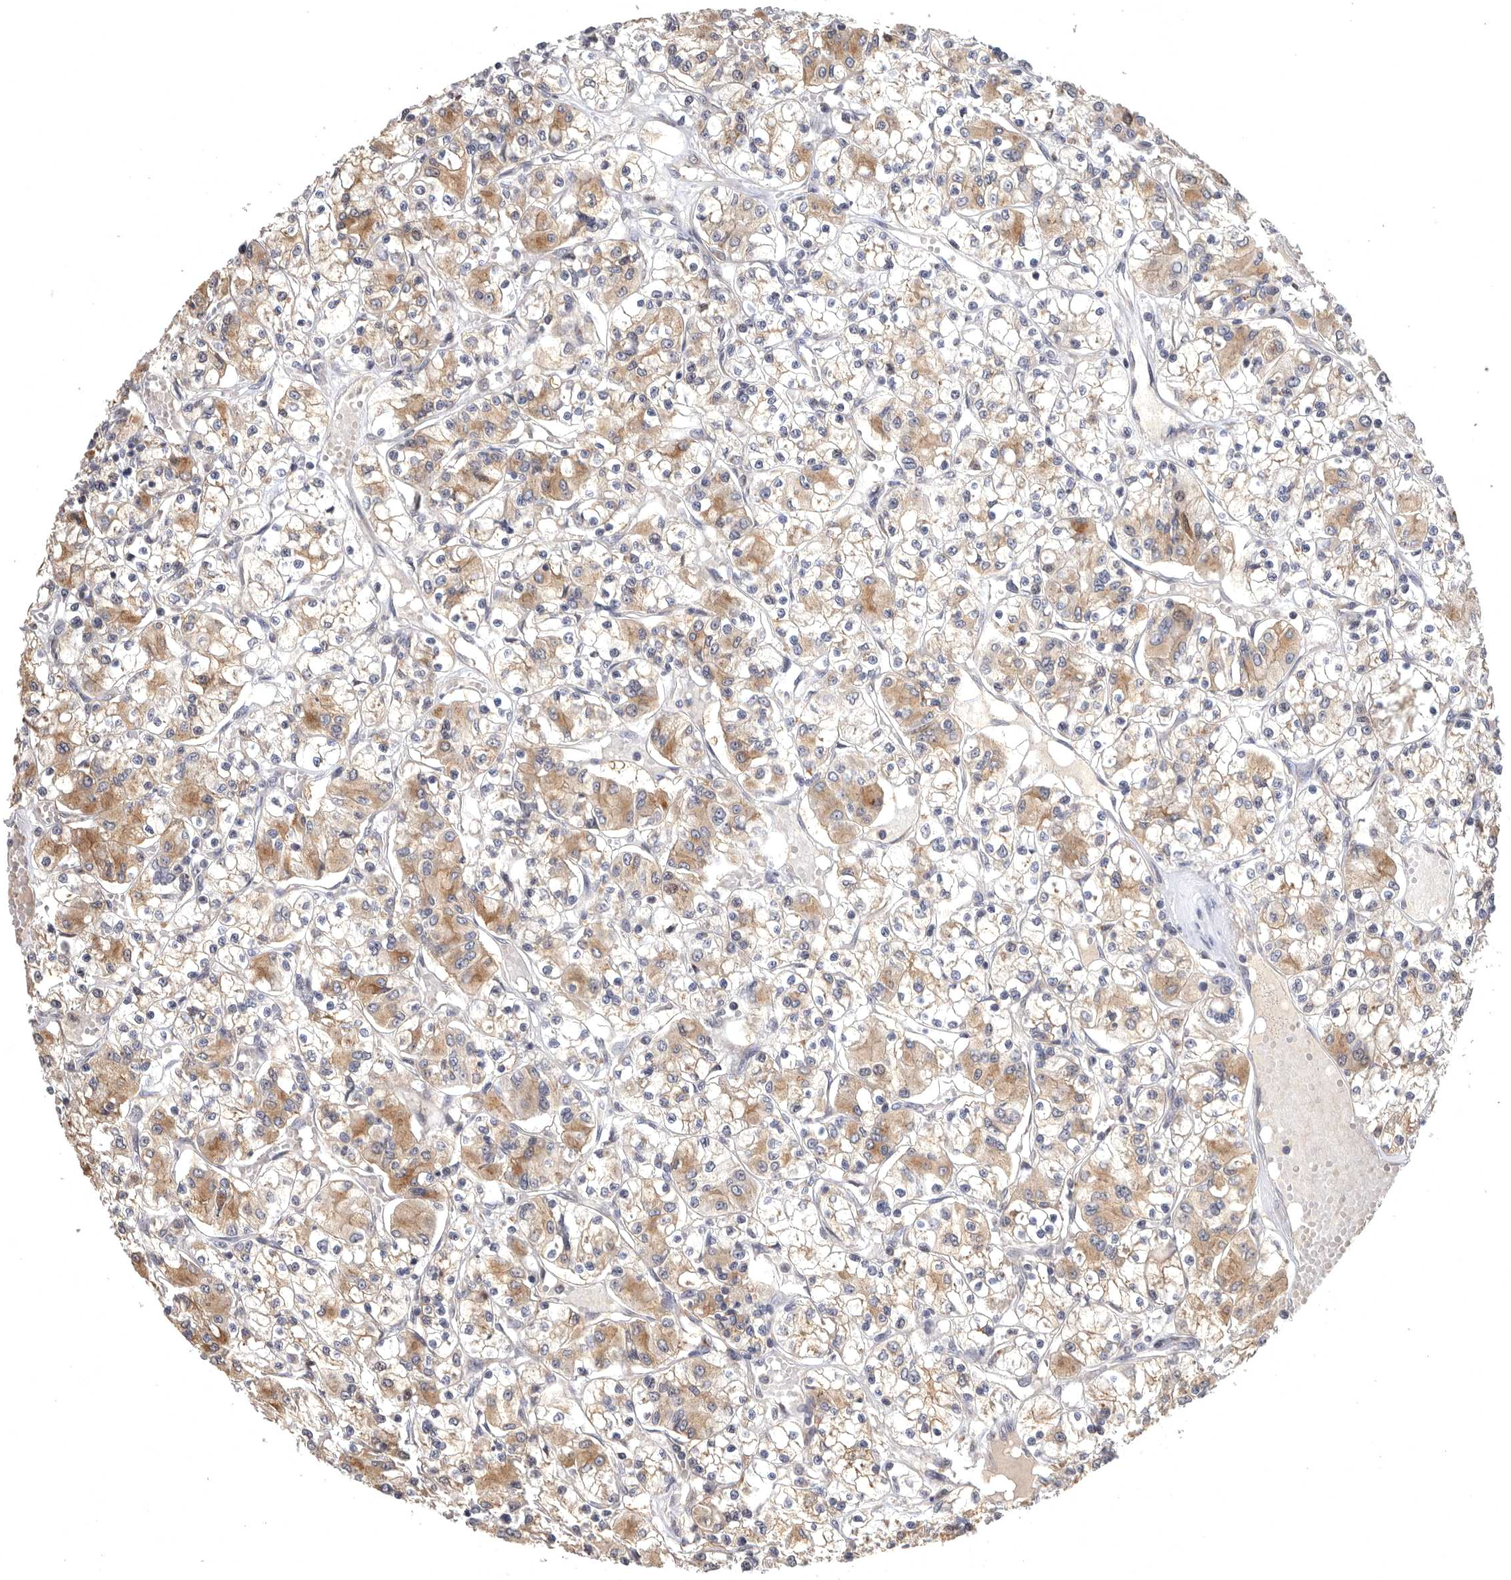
{"staining": {"intensity": "moderate", "quantity": "25%-75%", "location": "cytoplasmic/membranous"}, "tissue": "renal cancer", "cell_type": "Tumor cells", "image_type": "cancer", "snomed": [{"axis": "morphology", "description": "Adenocarcinoma, NOS"}, {"axis": "topography", "description": "Kidney"}], "caption": "A medium amount of moderate cytoplasmic/membranous staining is seen in about 25%-75% of tumor cells in renal adenocarcinoma tissue.", "gene": "MAN2A1", "patient": {"sex": "female", "age": 59}}